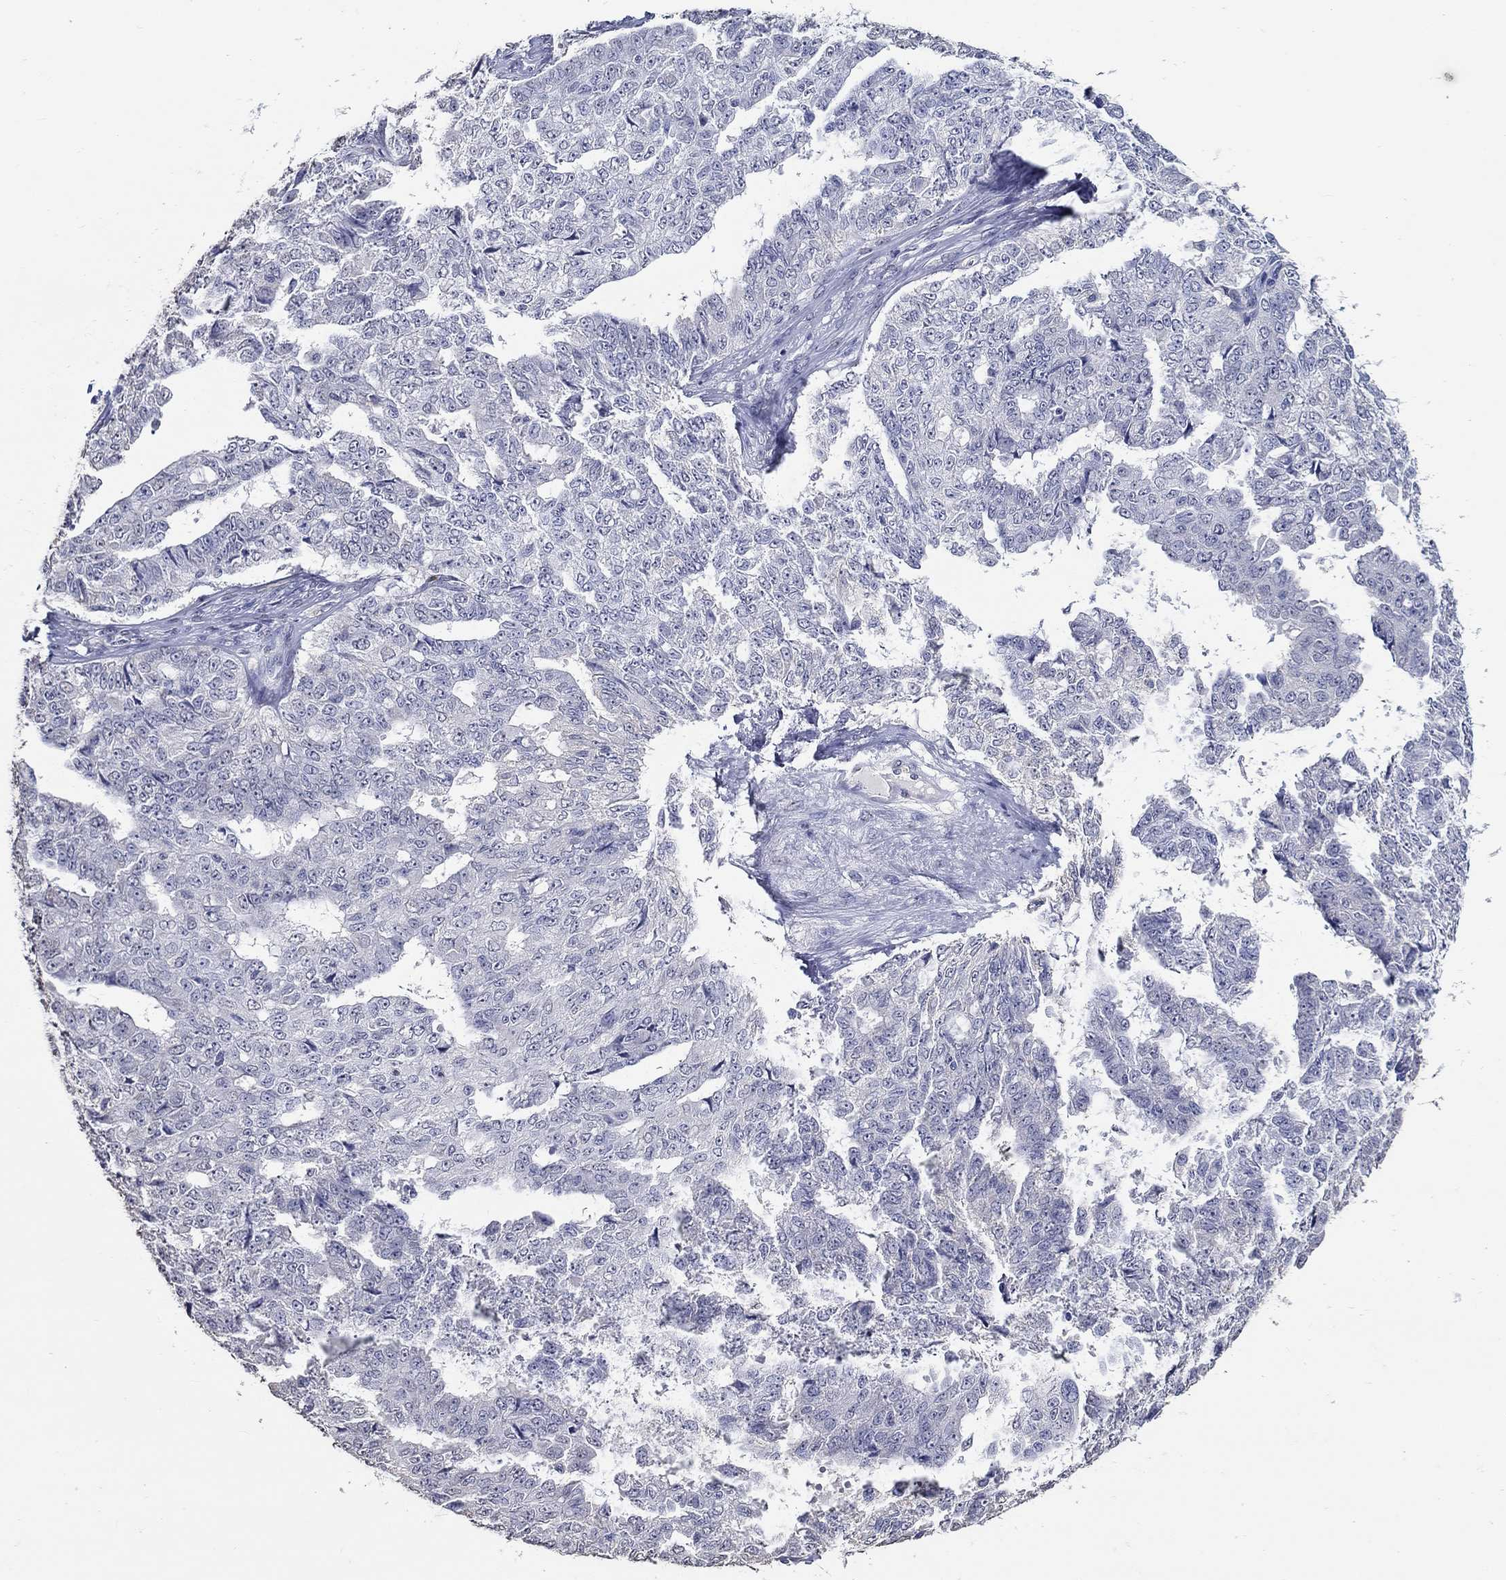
{"staining": {"intensity": "negative", "quantity": "none", "location": "none"}, "tissue": "ovarian cancer", "cell_type": "Tumor cells", "image_type": "cancer", "snomed": [{"axis": "morphology", "description": "Cystadenocarcinoma, serous, NOS"}, {"axis": "topography", "description": "Ovary"}], "caption": "Protein analysis of ovarian cancer (serous cystadenocarcinoma) shows no significant positivity in tumor cells.", "gene": "PDE1B", "patient": {"sex": "female", "age": 71}}